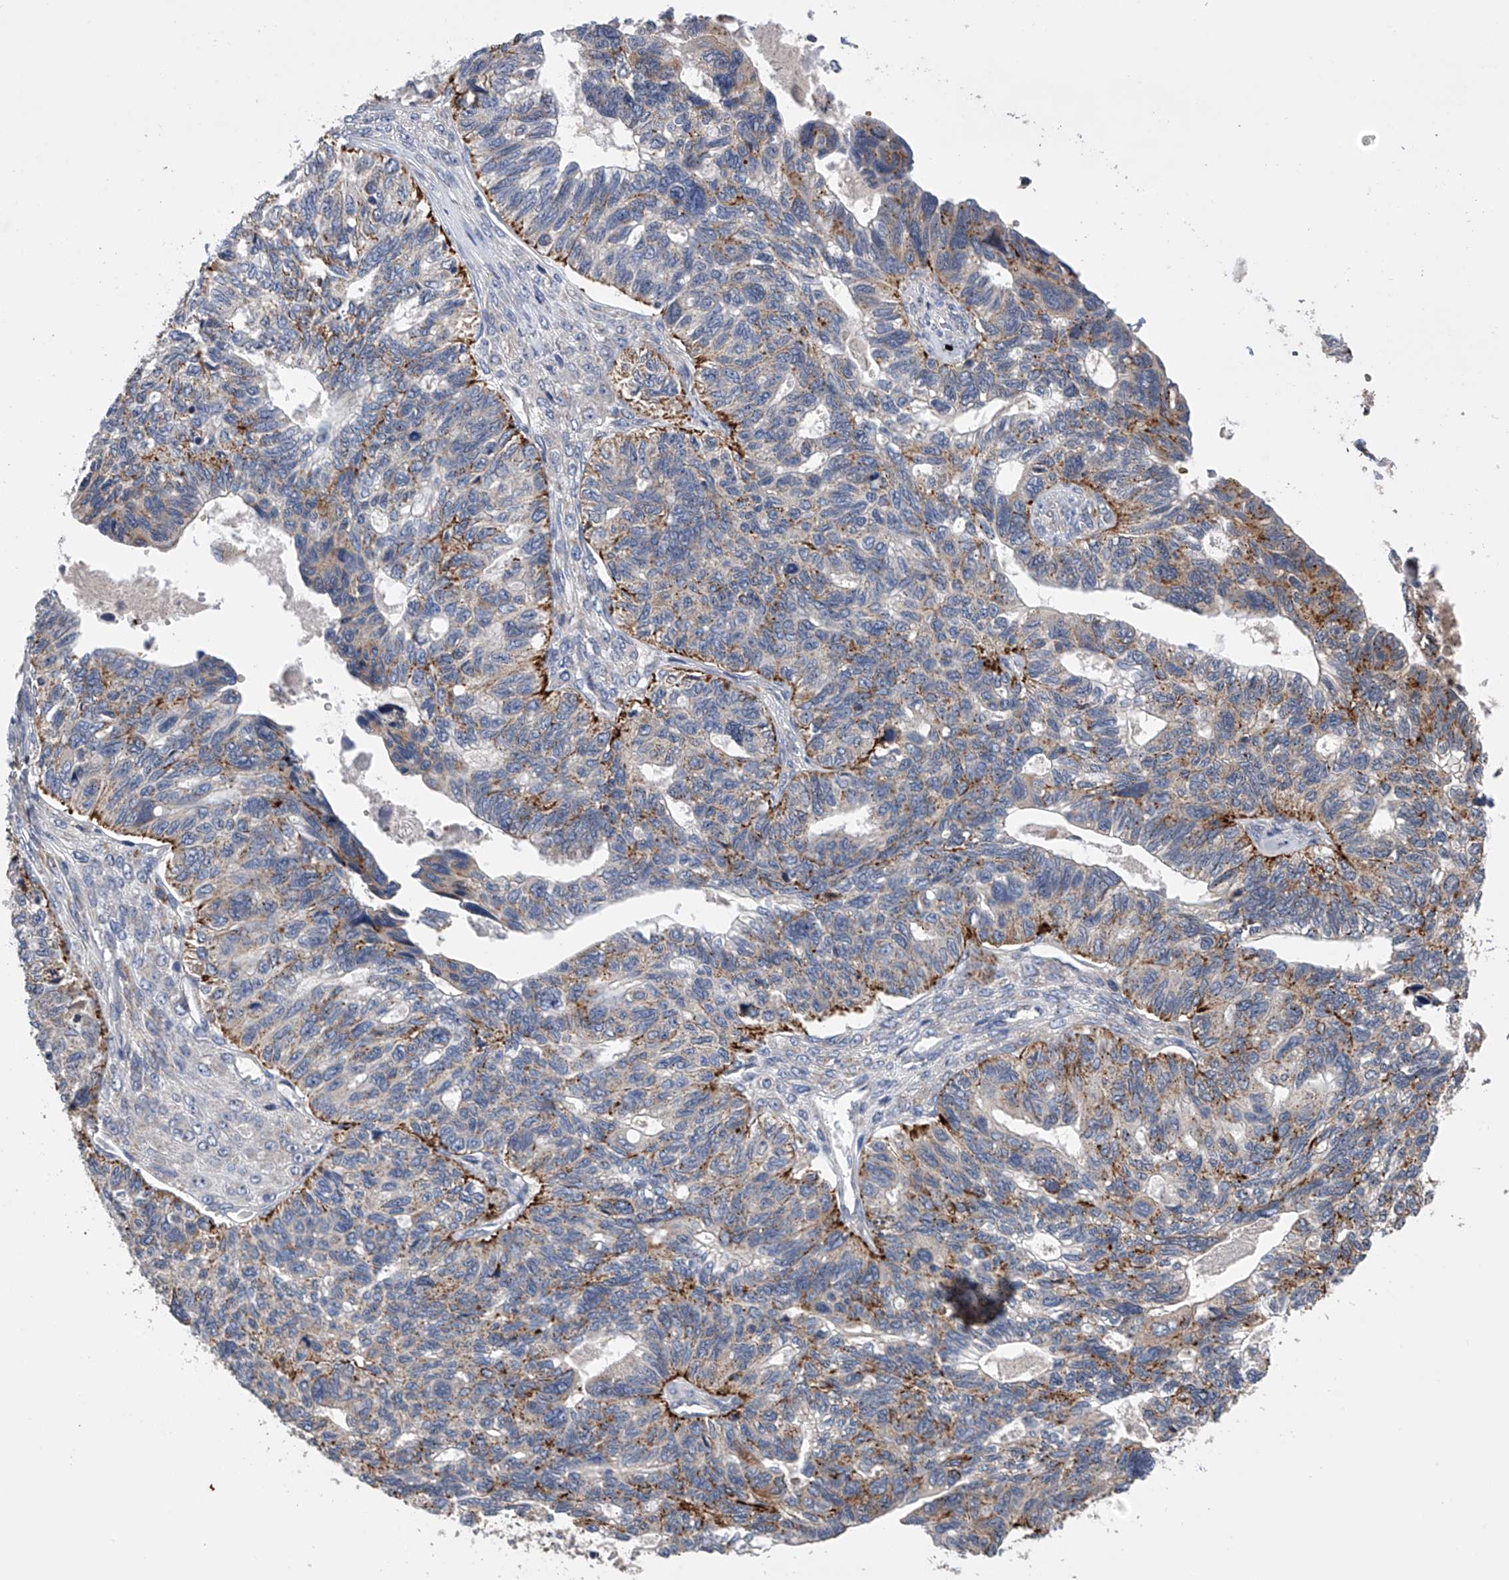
{"staining": {"intensity": "strong", "quantity": "<25%", "location": "cytoplasmic/membranous"}, "tissue": "ovarian cancer", "cell_type": "Tumor cells", "image_type": "cancer", "snomed": [{"axis": "morphology", "description": "Cystadenocarcinoma, serous, NOS"}, {"axis": "topography", "description": "Ovary"}], "caption": "Ovarian cancer (serous cystadenocarcinoma) stained with a brown dye displays strong cytoplasmic/membranous positive expression in about <25% of tumor cells.", "gene": "SPOCK1", "patient": {"sex": "female", "age": 79}}